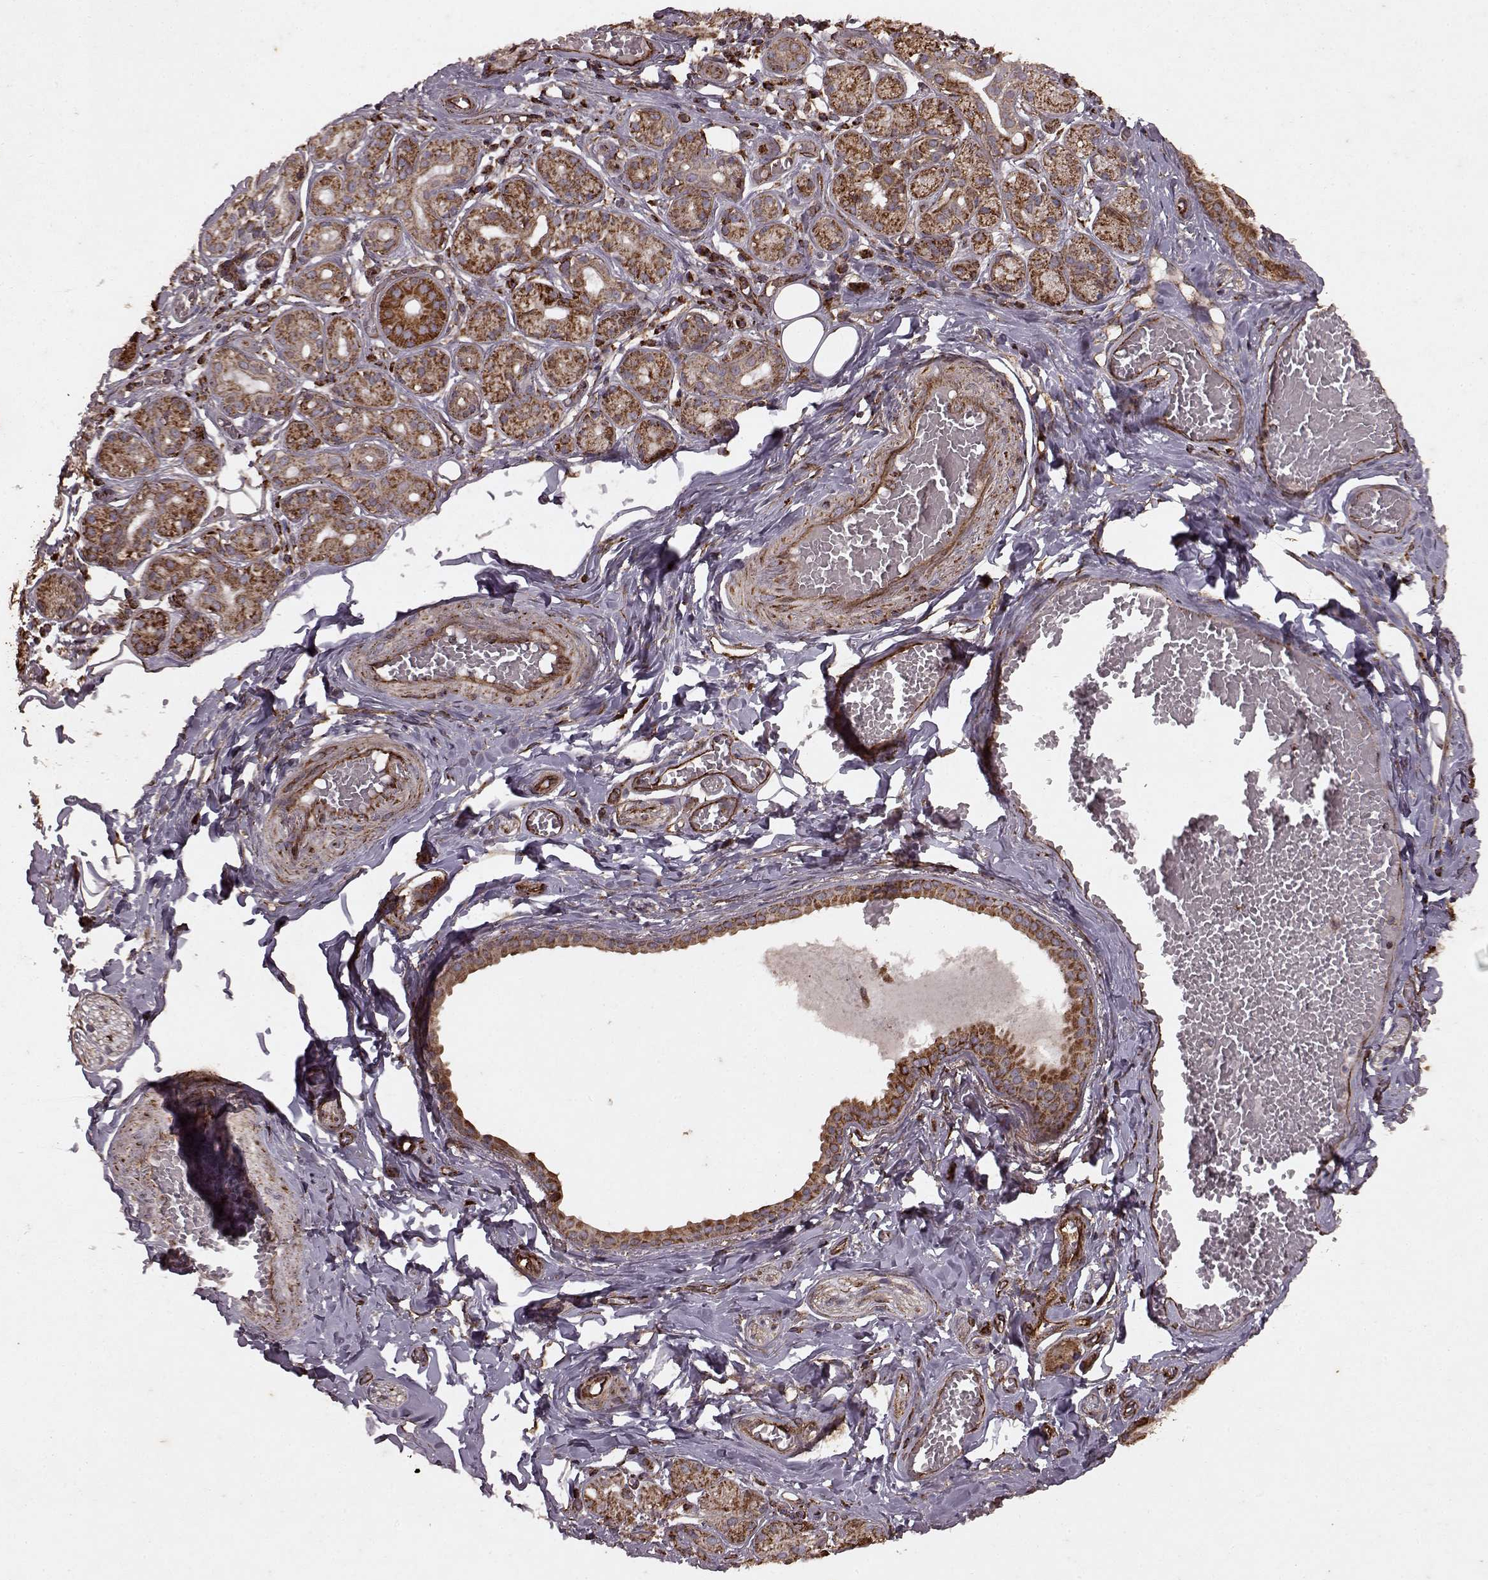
{"staining": {"intensity": "moderate", "quantity": "25%-75%", "location": "cytoplasmic/membranous"}, "tissue": "salivary gland", "cell_type": "Glandular cells", "image_type": "normal", "snomed": [{"axis": "morphology", "description": "Normal tissue, NOS"}, {"axis": "topography", "description": "Salivary gland"}, {"axis": "topography", "description": "Peripheral nerve tissue"}], "caption": "Immunohistochemical staining of unremarkable salivary gland exhibits medium levels of moderate cytoplasmic/membranous expression in about 25%-75% of glandular cells. The staining is performed using DAB brown chromogen to label protein expression. The nuclei are counter-stained blue using hematoxylin.", "gene": "ENSG00000285130", "patient": {"sex": "male", "age": 71}}